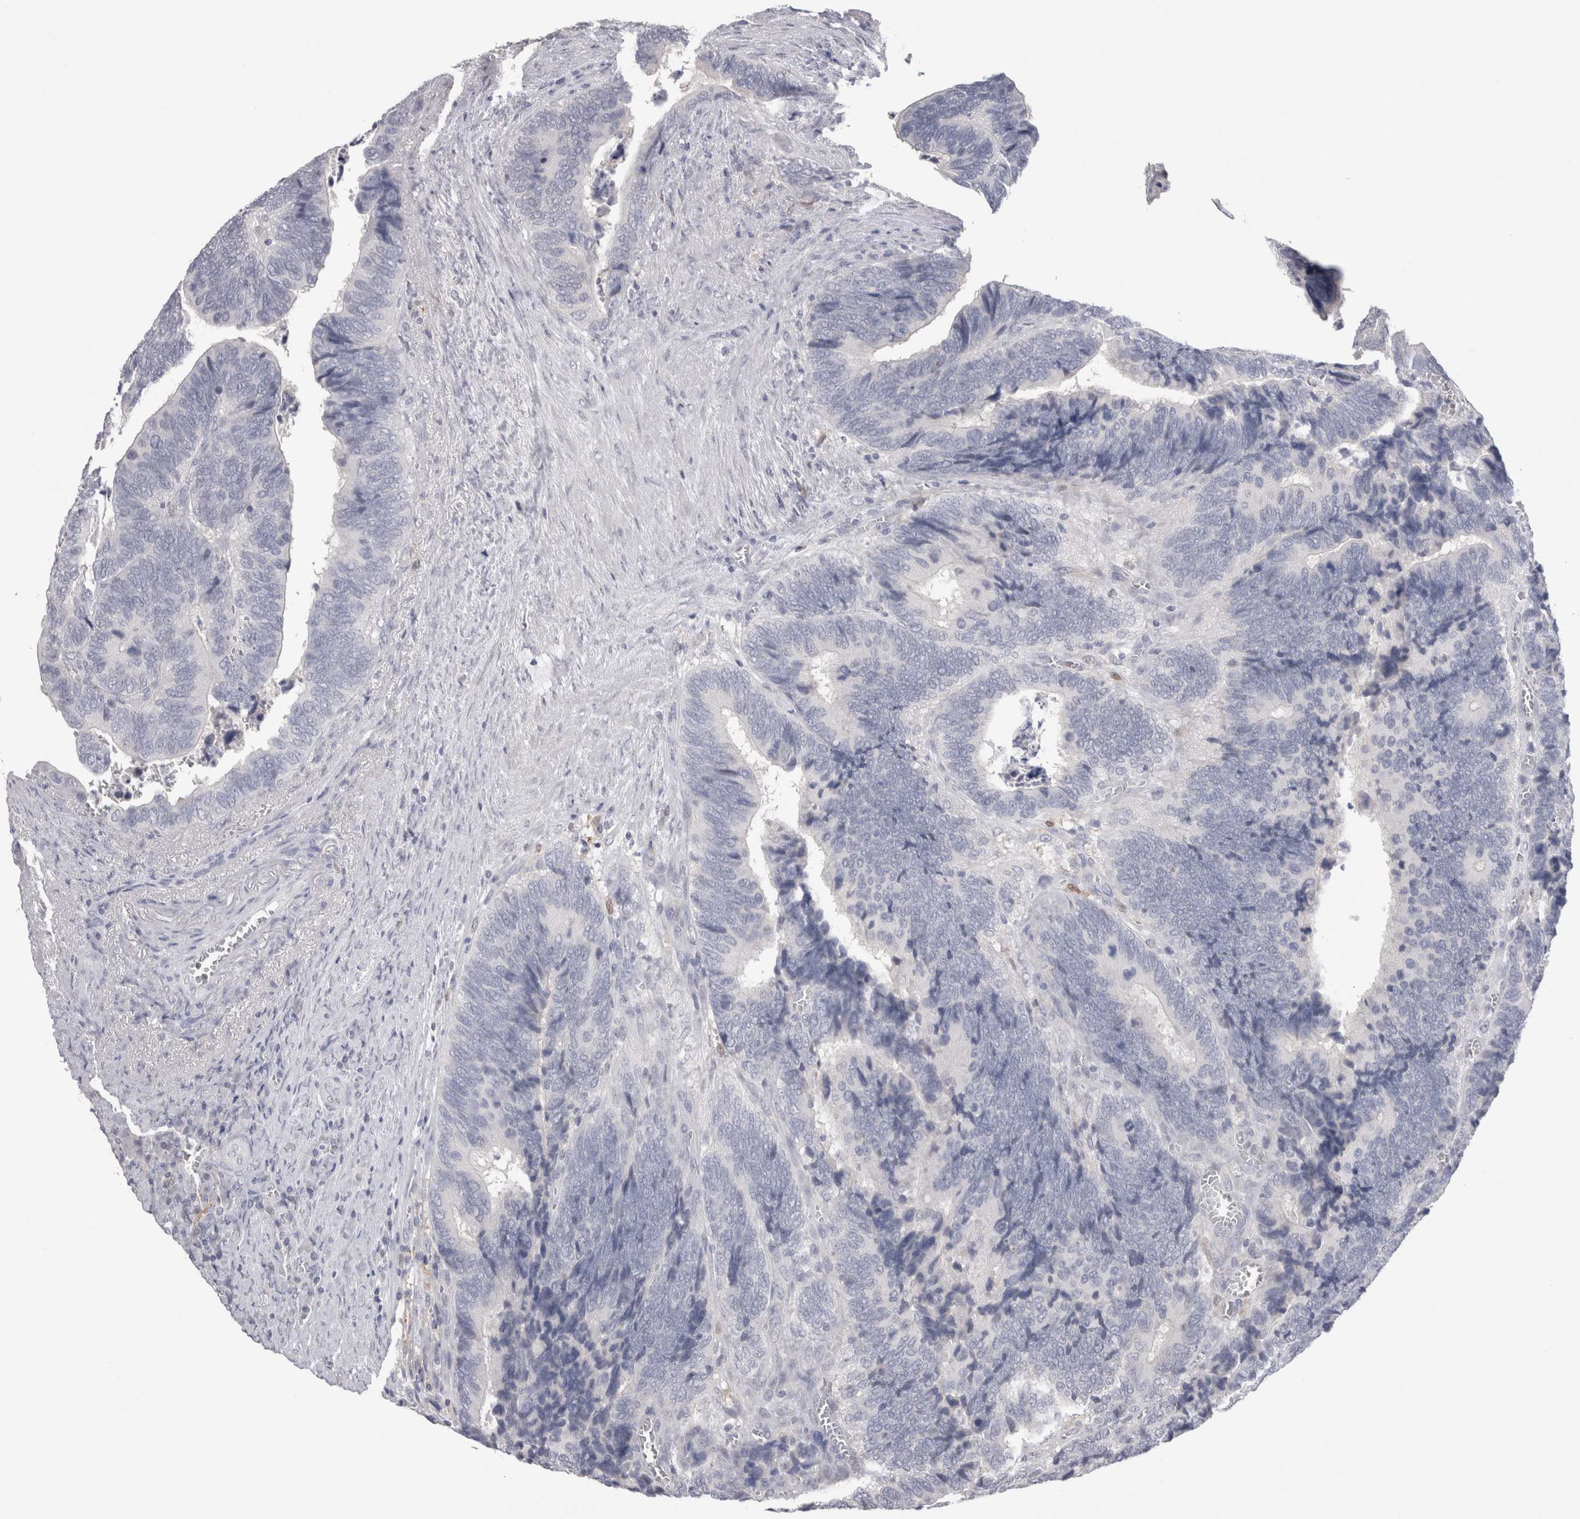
{"staining": {"intensity": "negative", "quantity": "none", "location": "none"}, "tissue": "colorectal cancer", "cell_type": "Tumor cells", "image_type": "cancer", "snomed": [{"axis": "morphology", "description": "Adenocarcinoma, NOS"}, {"axis": "topography", "description": "Colon"}], "caption": "IHC of human colorectal cancer (adenocarcinoma) displays no expression in tumor cells.", "gene": "SUCNR1", "patient": {"sex": "male", "age": 72}}